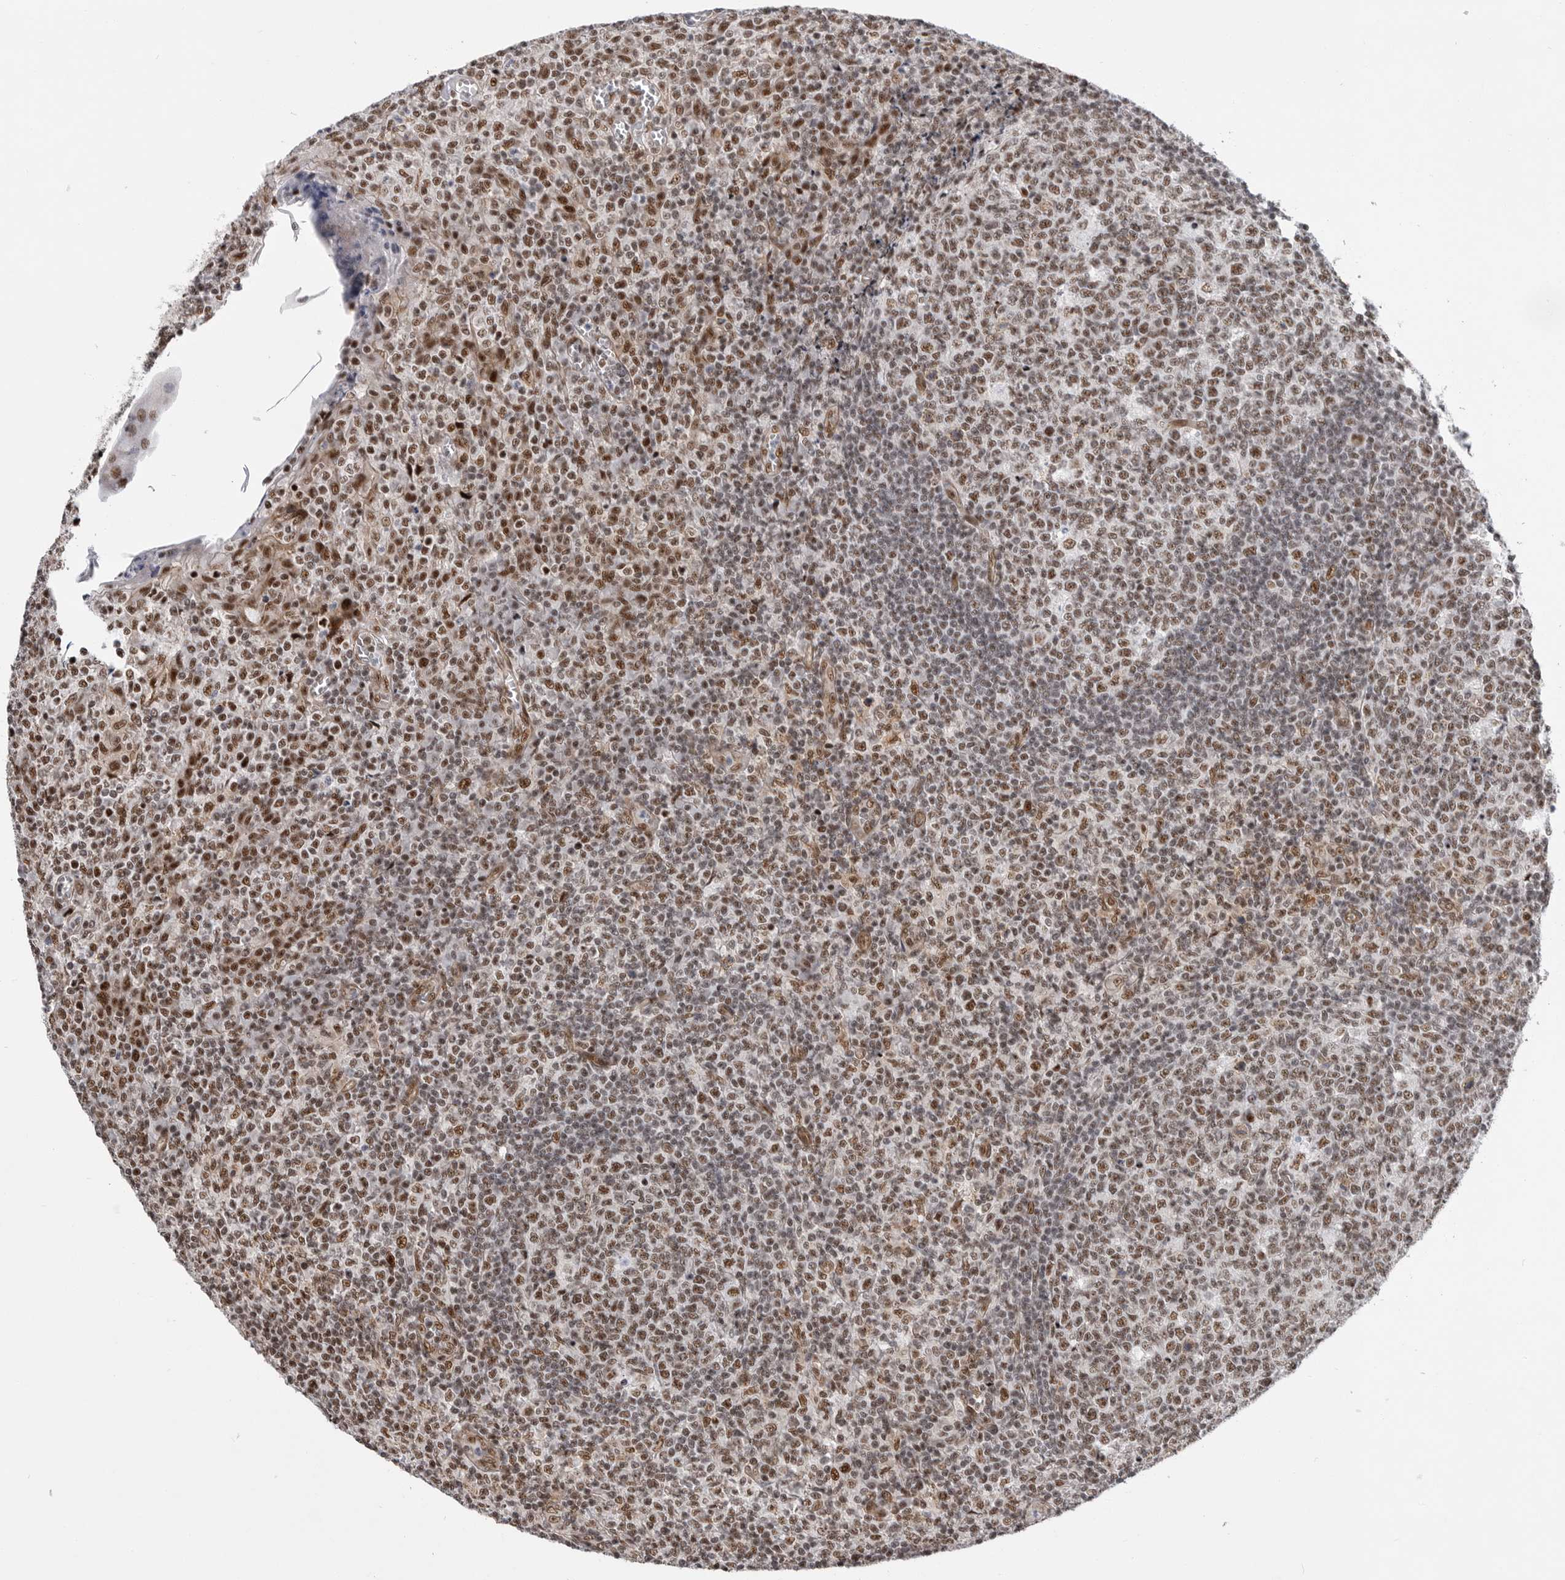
{"staining": {"intensity": "moderate", "quantity": ">75%", "location": "nuclear"}, "tissue": "tonsil", "cell_type": "Germinal center cells", "image_type": "normal", "snomed": [{"axis": "morphology", "description": "Normal tissue, NOS"}, {"axis": "topography", "description": "Tonsil"}], "caption": "Immunohistochemical staining of benign tonsil demonstrates medium levels of moderate nuclear positivity in approximately >75% of germinal center cells.", "gene": "GPATCH2", "patient": {"sex": "female", "age": 19}}